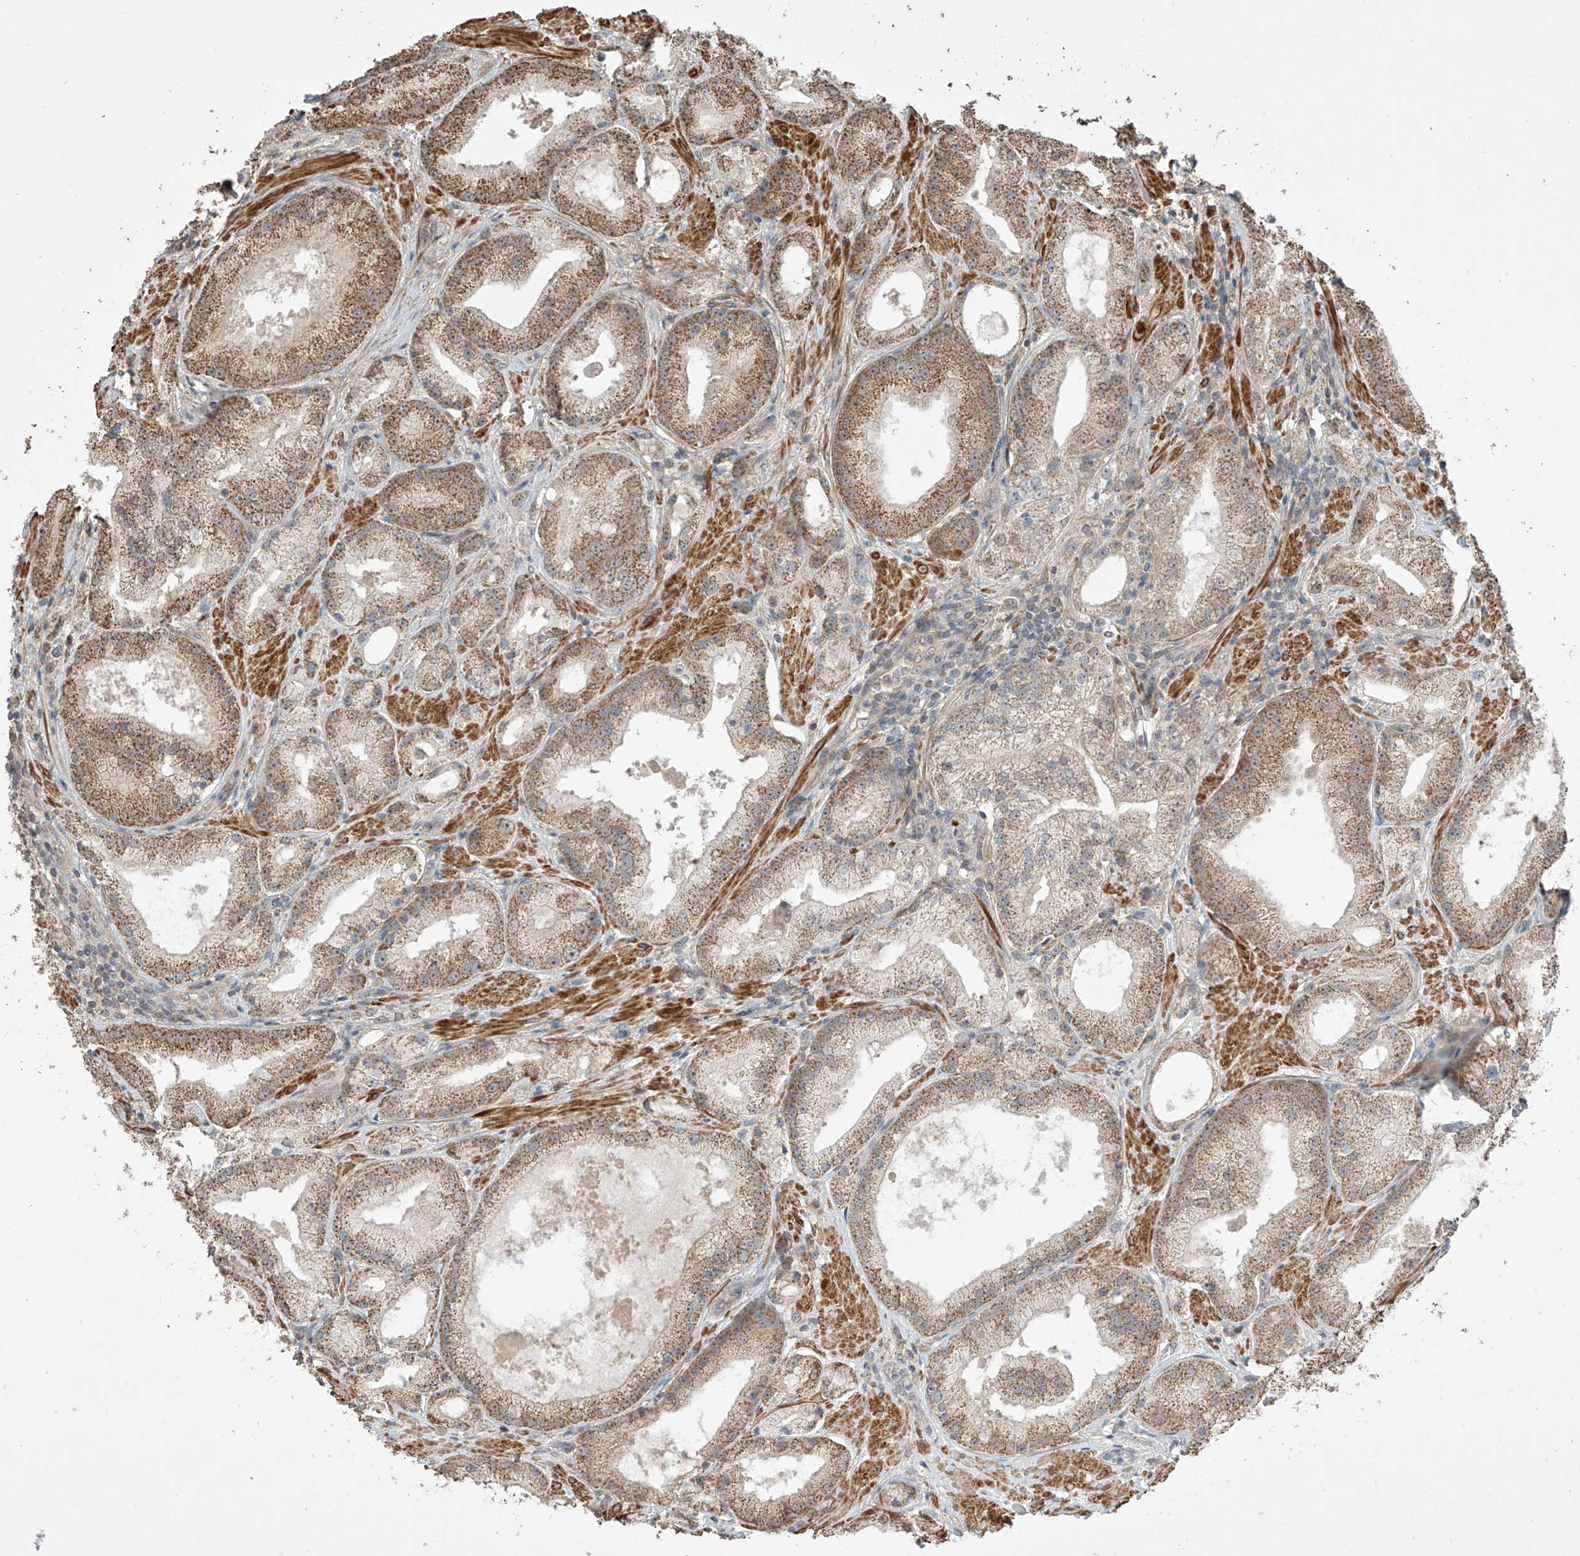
{"staining": {"intensity": "moderate", "quantity": ">75%", "location": "cytoplasmic/membranous"}, "tissue": "prostate cancer", "cell_type": "Tumor cells", "image_type": "cancer", "snomed": [{"axis": "morphology", "description": "Adenocarcinoma, Low grade"}, {"axis": "topography", "description": "Prostate"}], "caption": "Brown immunohistochemical staining in human prostate cancer exhibits moderate cytoplasmic/membranous expression in about >75% of tumor cells.", "gene": "LATS1", "patient": {"sex": "male", "age": 67}}